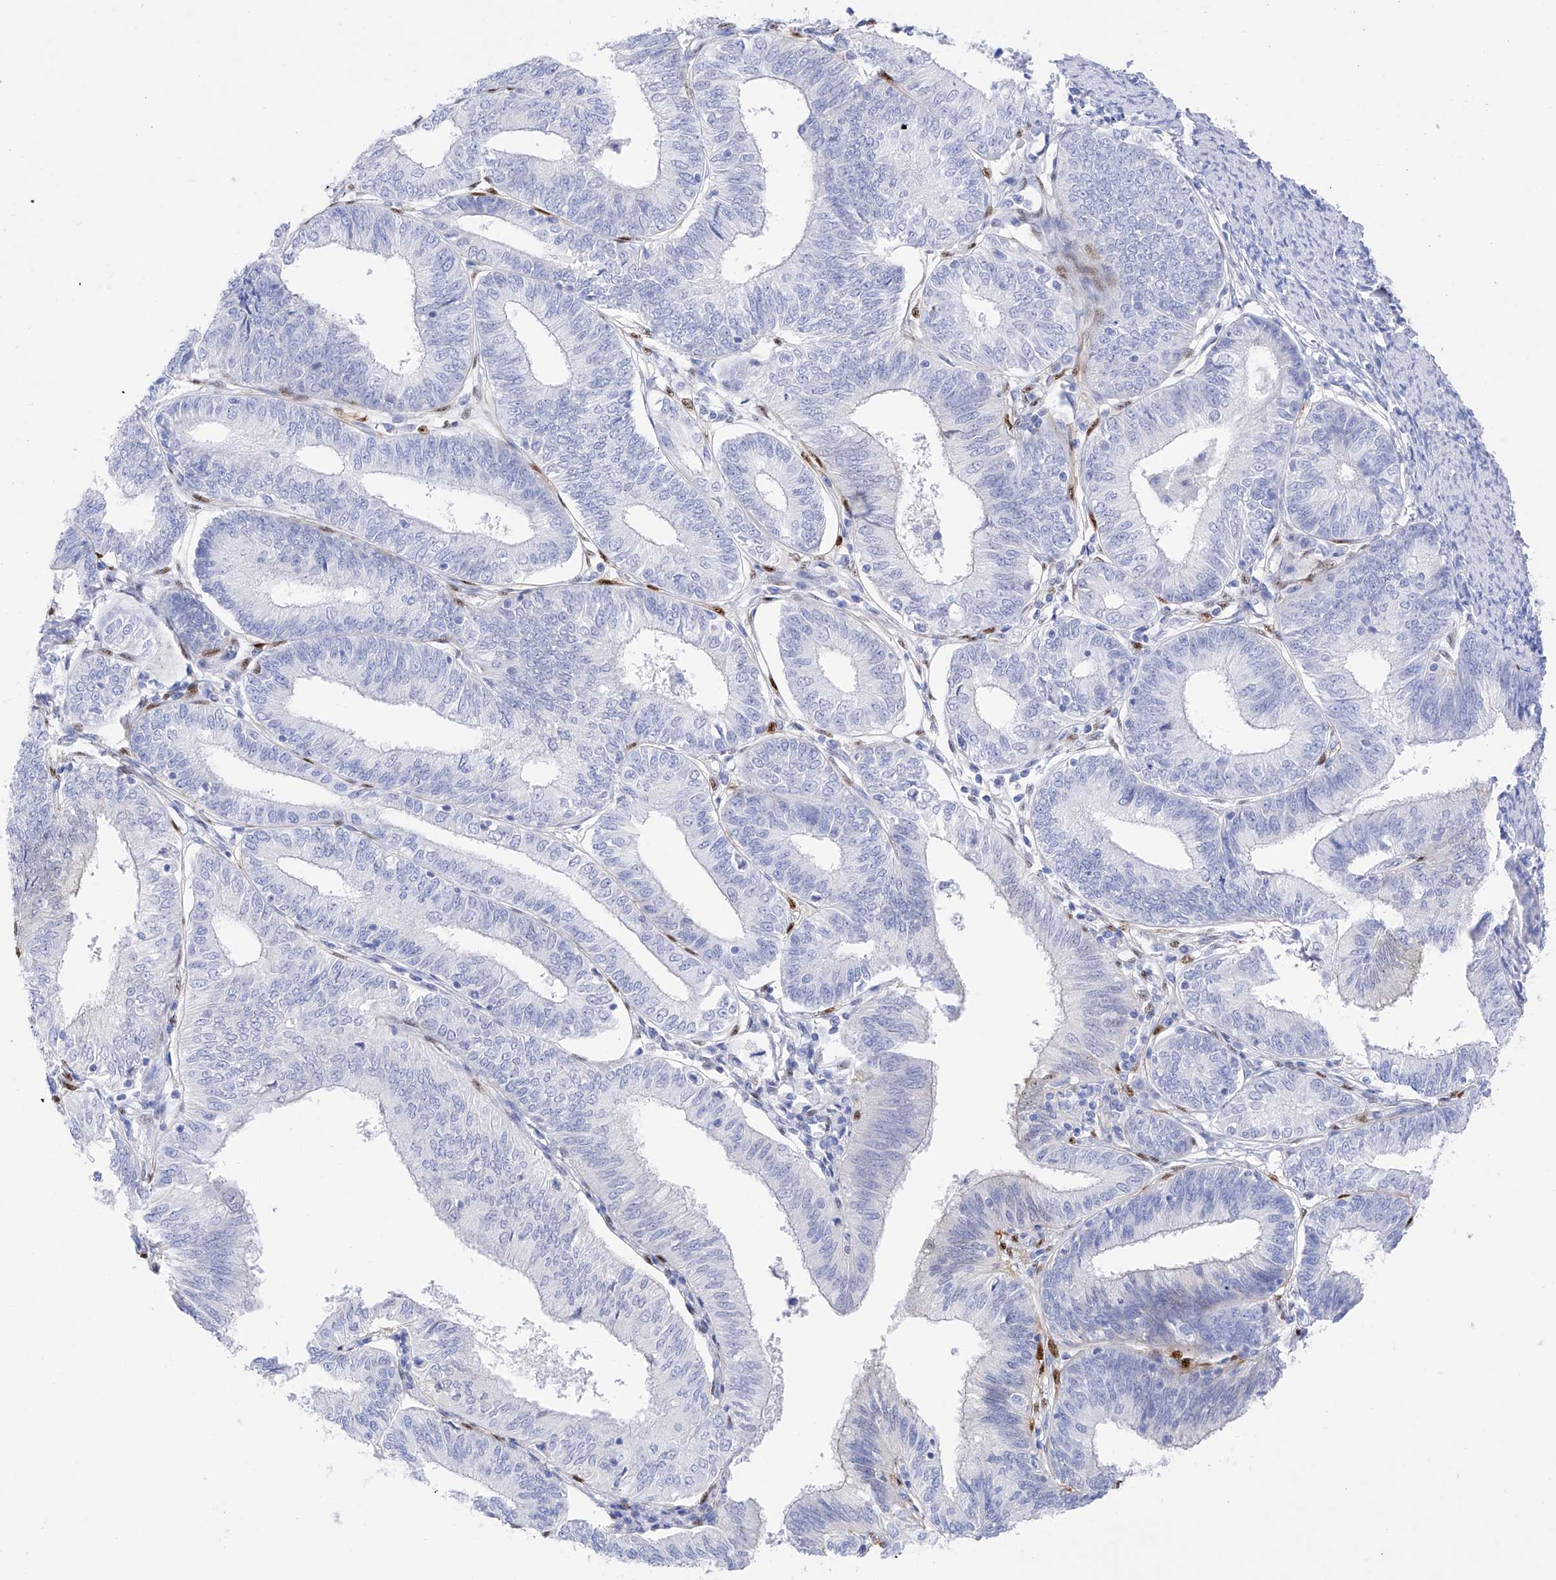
{"staining": {"intensity": "weak", "quantity": "<25%", "location": "nuclear"}, "tissue": "endometrial cancer", "cell_type": "Tumor cells", "image_type": "cancer", "snomed": [{"axis": "morphology", "description": "Adenocarcinoma, NOS"}, {"axis": "topography", "description": "Endometrium"}], "caption": "Immunohistochemistry of endometrial cancer shows no staining in tumor cells.", "gene": "TRPC7", "patient": {"sex": "female", "age": 51}}